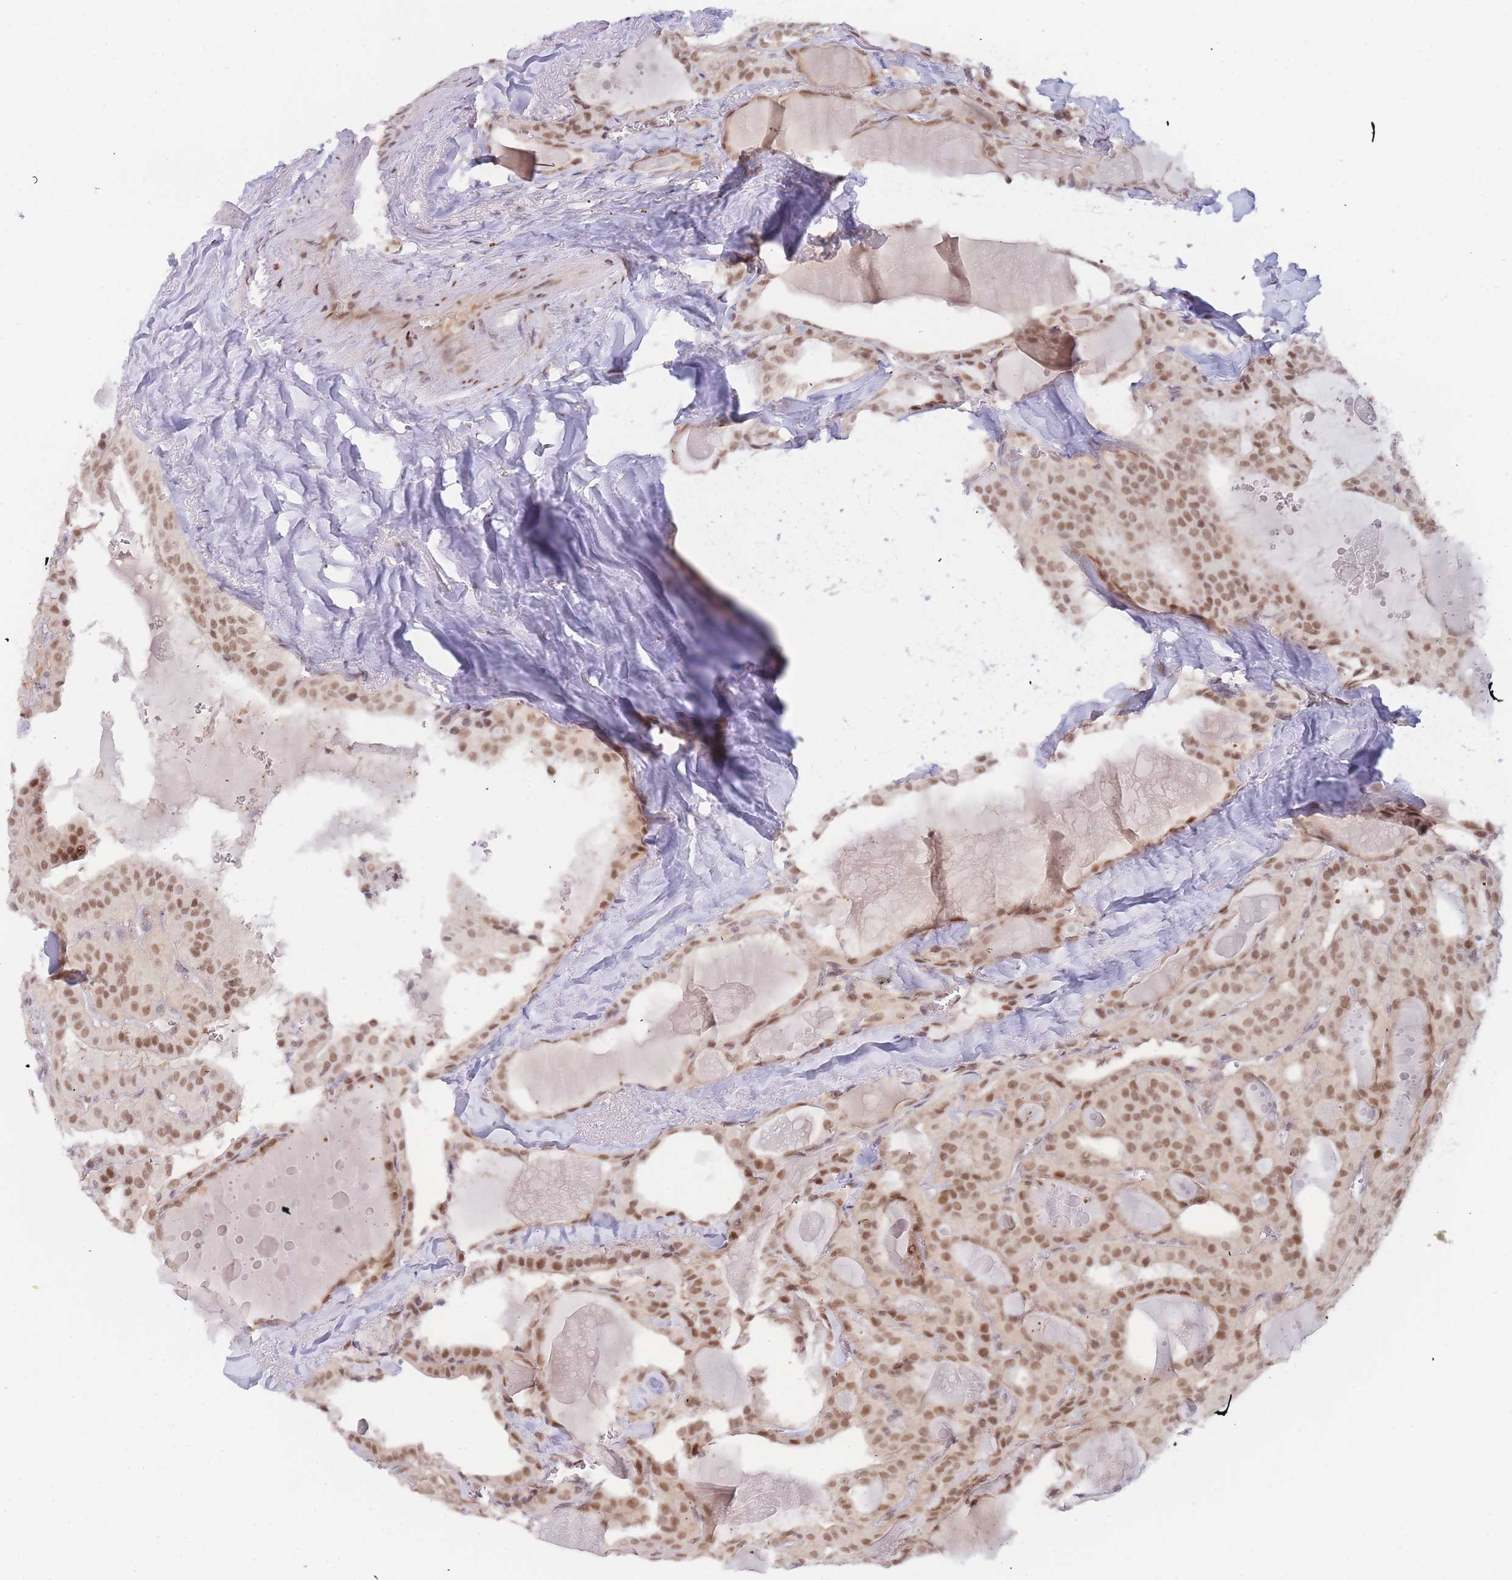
{"staining": {"intensity": "moderate", "quantity": ">75%", "location": "nuclear"}, "tissue": "thyroid cancer", "cell_type": "Tumor cells", "image_type": "cancer", "snomed": [{"axis": "morphology", "description": "Papillary adenocarcinoma, NOS"}, {"axis": "topography", "description": "Thyroid gland"}], "caption": "Immunohistochemistry (IHC) of thyroid cancer (papillary adenocarcinoma) shows medium levels of moderate nuclear staining in approximately >75% of tumor cells. (Stains: DAB in brown, nuclei in blue, Microscopy: brightfield microscopy at high magnification).", "gene": "DEAF1", "patient": {"sex": "male", "age": 52}}